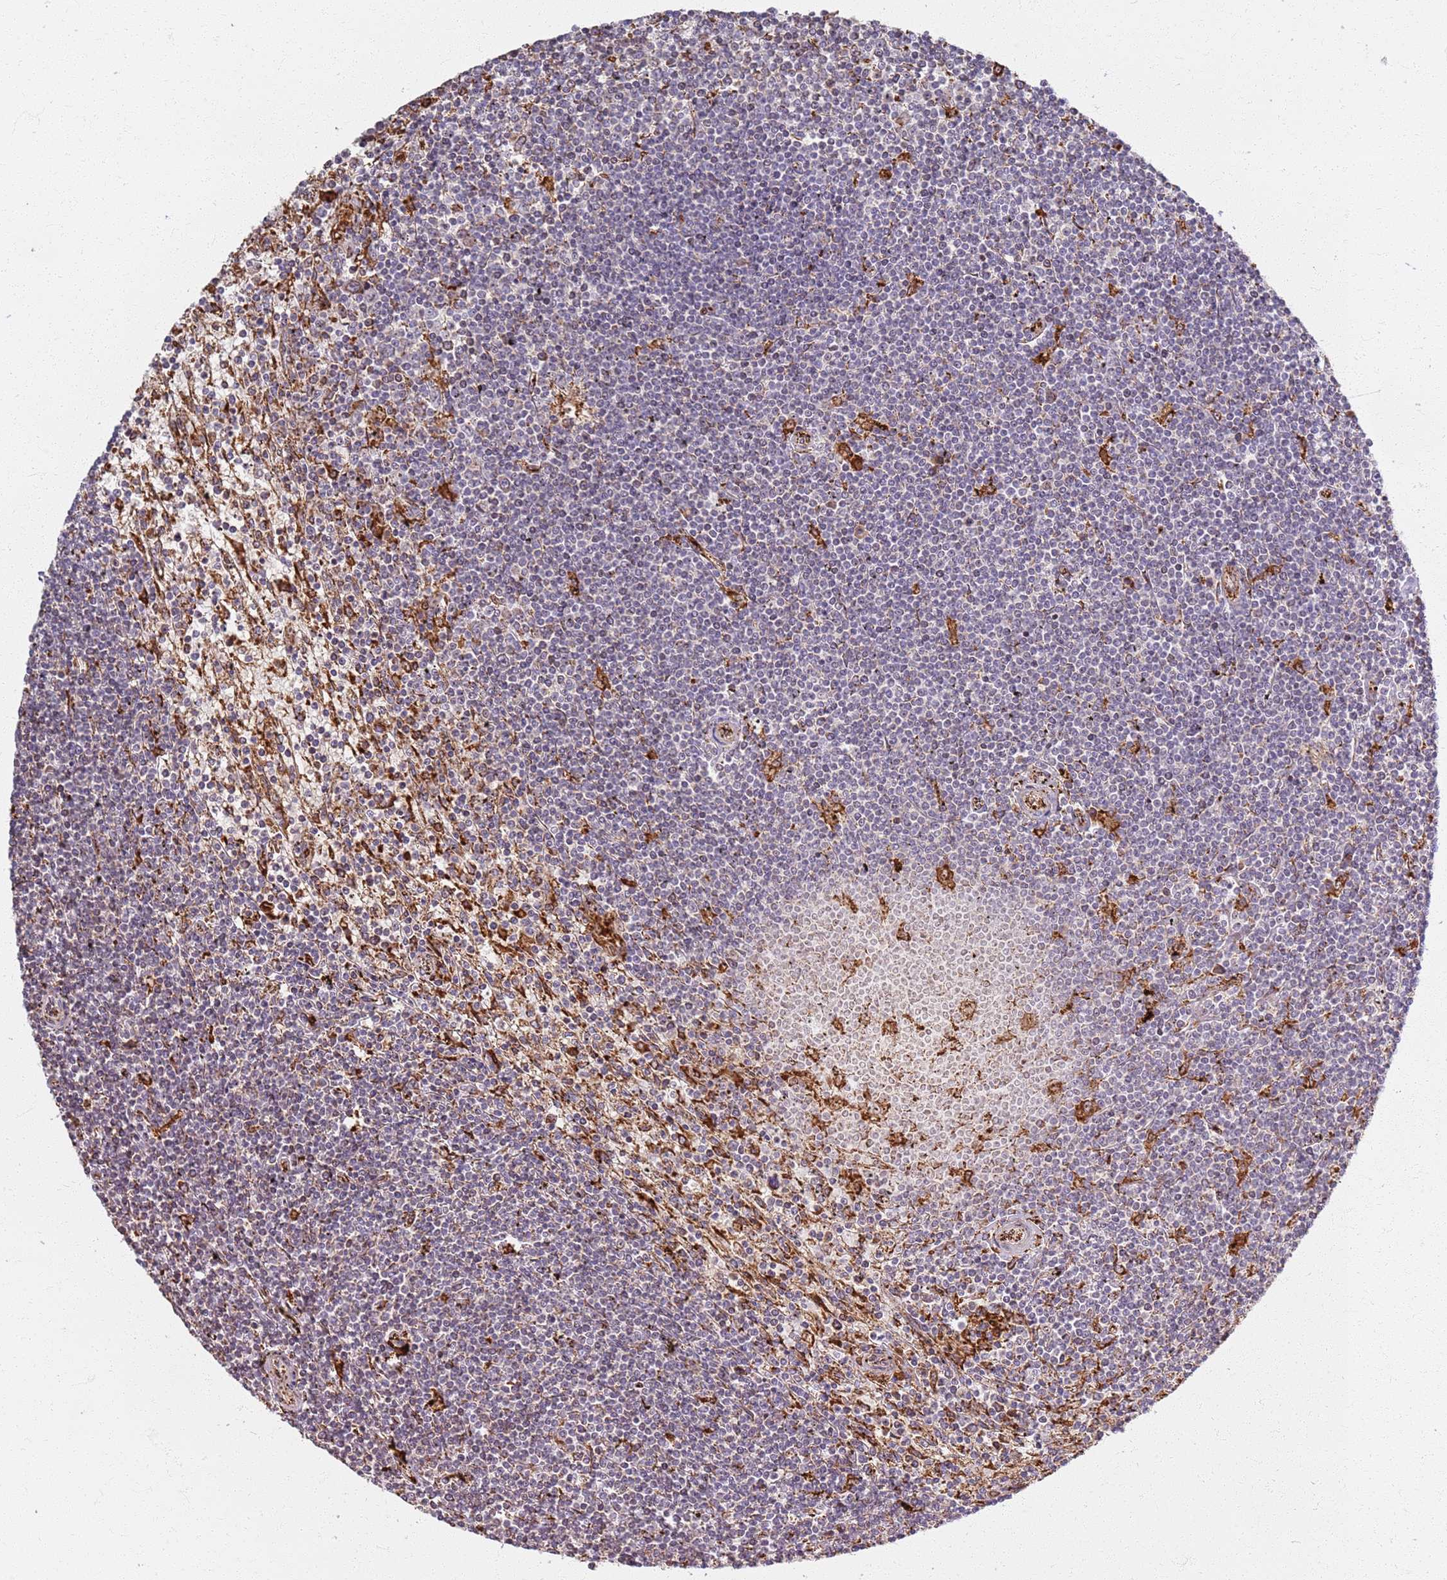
{"staining": {"intensity": "negative", "quantity": "none", "location": "none"}, "tissue": "lymphoma", "cell_type": "Tumor cells", "image_type": "cancer", "snomed": [{"axis": "morphology", "description": "Malignant lymphoma, non-Hodgkin's type, Low grade"}, {"axis": "topography", "description": "Spleen"}], "caption": "DAB immunohistochemical staining of human lymphoma displays no significant positivity in tumor cells. (DAB immunohistochemistry with hematoxylin counter stain).", "gene": "KRI1", "patient": {"sex": "male", "age": 76}}